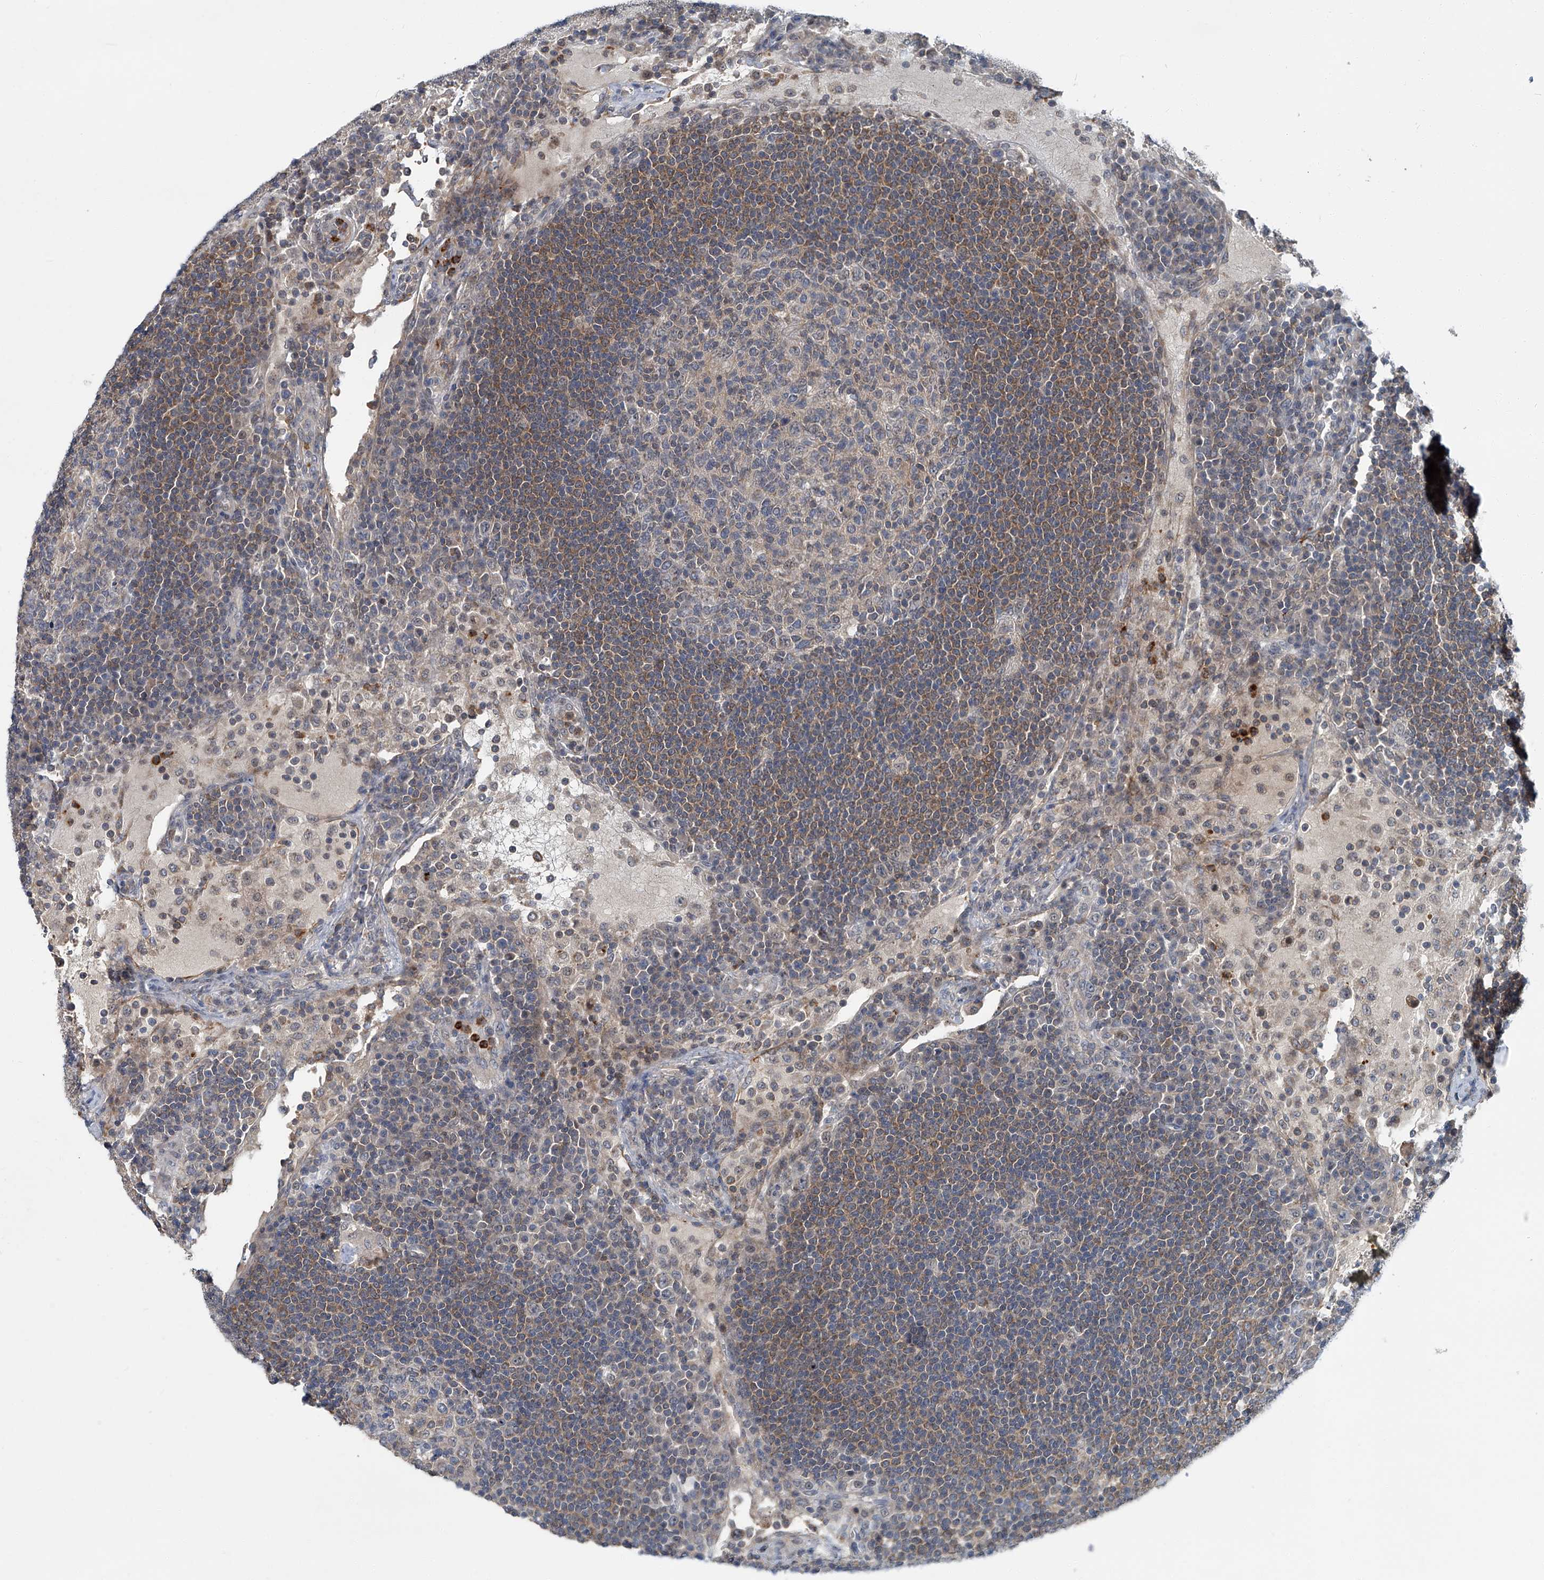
{"staining": {"intensity": "negative", "quantity": "none", "location": "none"}, "tissue": "lymph node", "cell_type": "Germinal center cells", "image_type": "normal", "snomed": [{"axis": "morphology", "description": "Normal tissue, NOS"}, {"axis": "topography", "description": "Lymph node"}], "caption": "There is no significant expression in germinal center cells of lymph node. Brightfield microscopy of immunohistochemistry stained with DAB (3,3'-diaminobenzidine) (brown) and hematoxylin (blue), captured at high magnification.", "gene": "AKNAD1", "patient": {"sex": "female", "age": 53}}